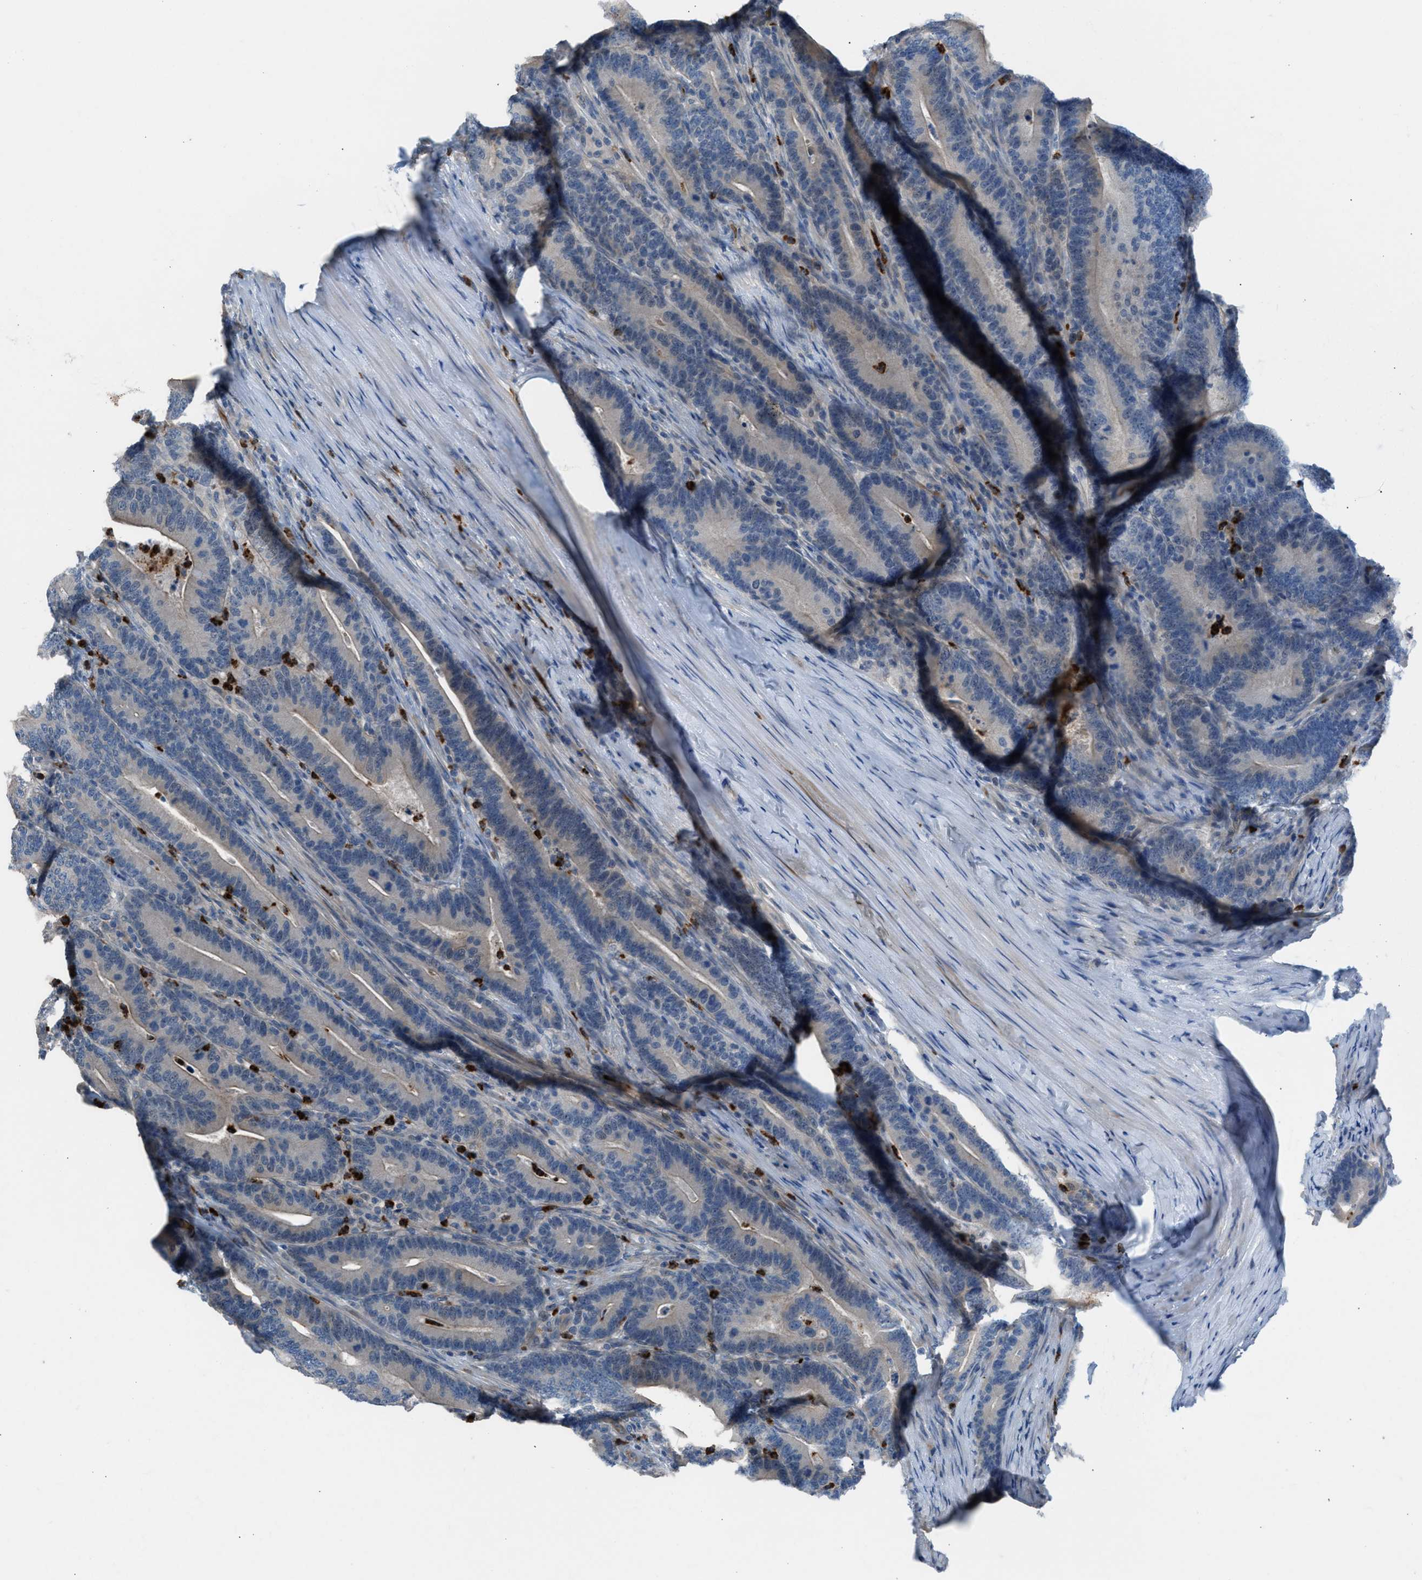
{"staining": {"intensity": "negative", "quantity": "none", "location": "none"}, "tissue": "colorectal cancer", "cell_type": "Tumor cells", "image_type": "cancer", "snomed": [{"axis": "morphology", "description": "Adenocarcinoma, NOS"}, {"axis": "topography", "description": "Colon"}], "caption": "An immunohistochemistry (IHC) micrograph of colorectal cancer (adenocarcinoma) is shown. There is no staining in tumor cells of colorectal cancer (adenocarcinoma).", "gene": "CFAP77", "patient": {"sex": "female", "age": 66}}